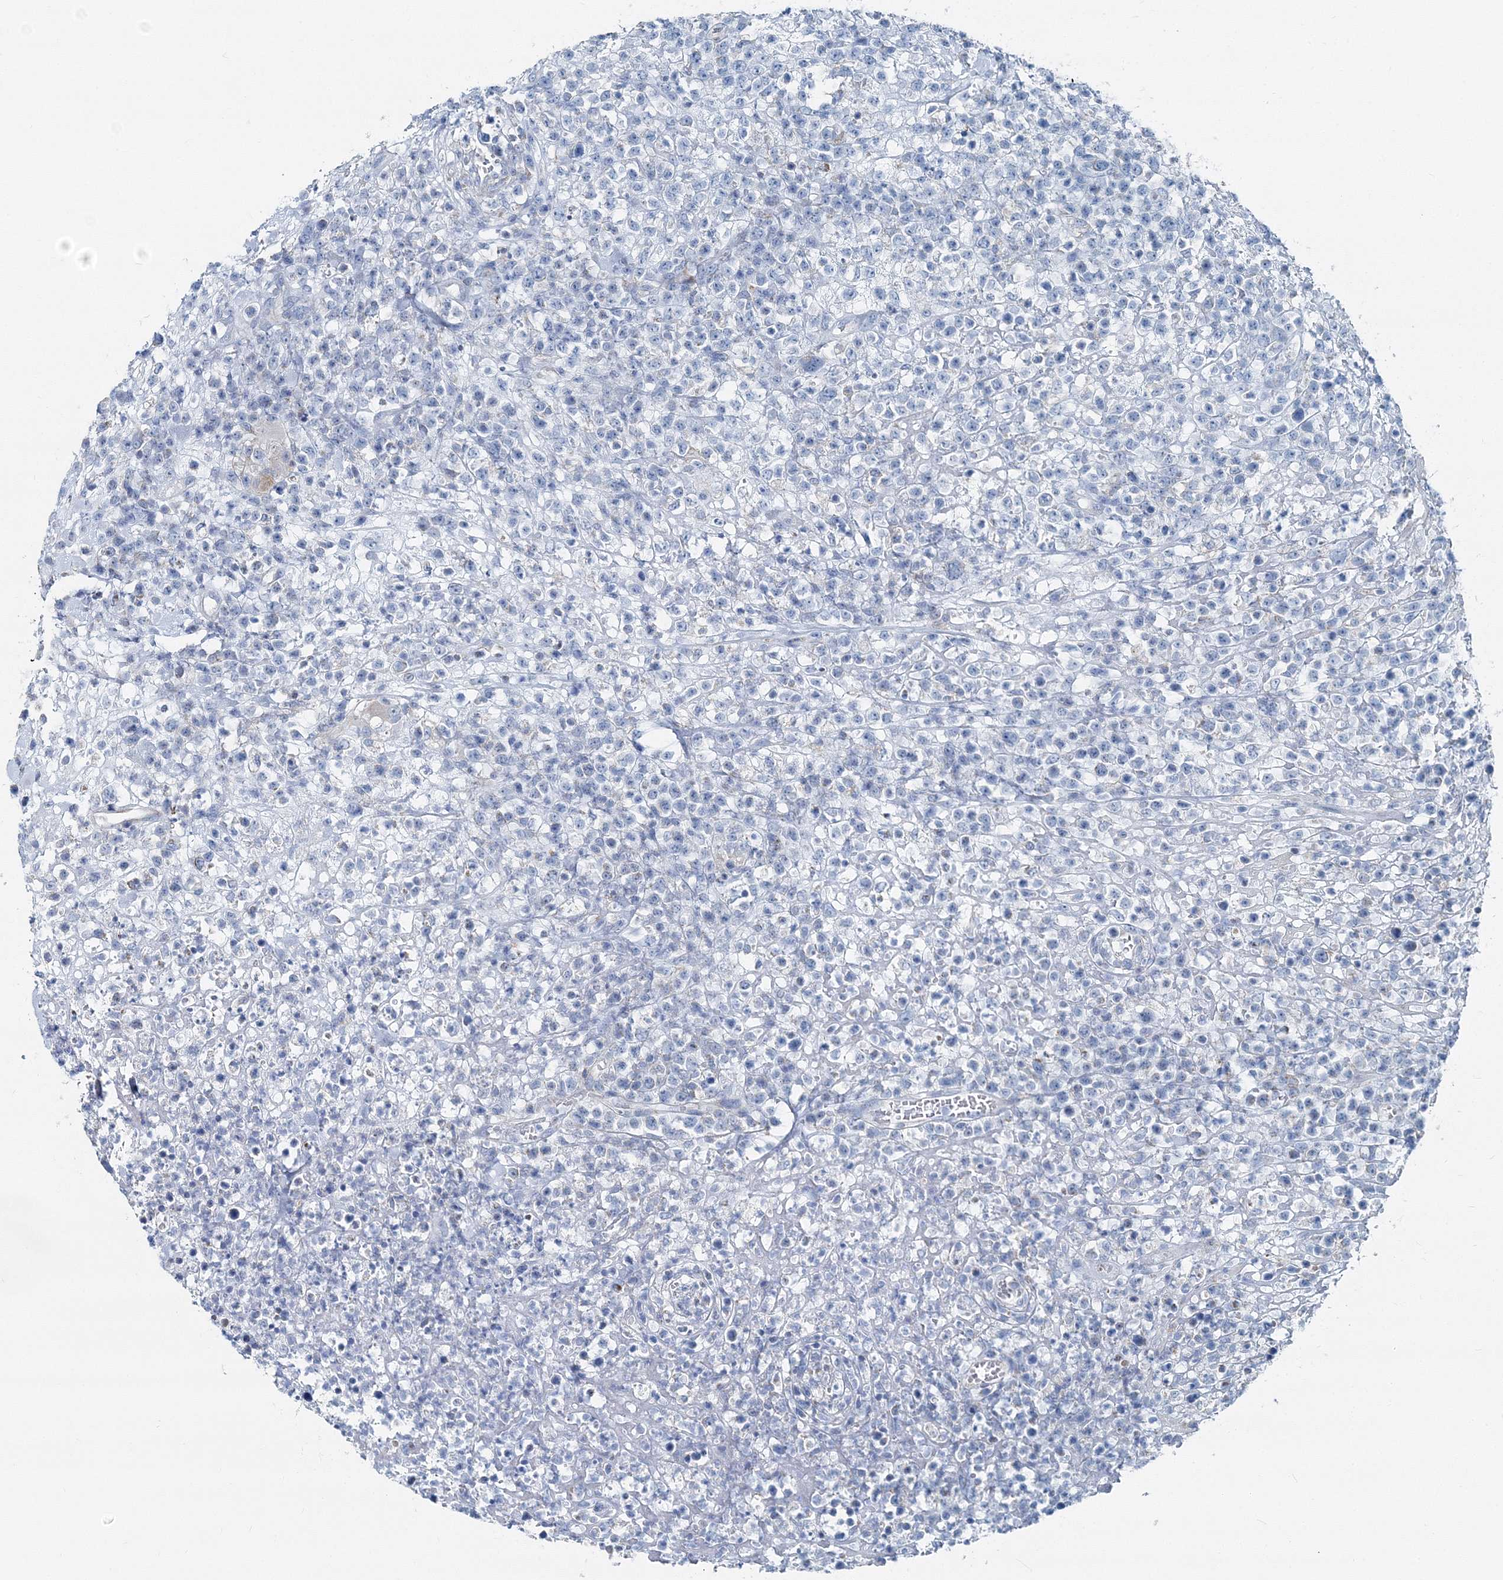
{"staining": {"intensity": "negative", "quantity": "none", "location": "none"}, "tissue": "lymphoma", "cell_type": "Tumor cells", "image_type": "cancer", "snomed": [{"axis": "morphology", "description": "Malignant lymphoma, non-Hodgkin's type, High grade"}, {"axis": "topography", "description": "Colon"}], "caption": "Tumor cells are negative for brown protein staining in lymphoma.", "gene": "GABARAPL2", "patient": {"sex": "female", "age": 53}}